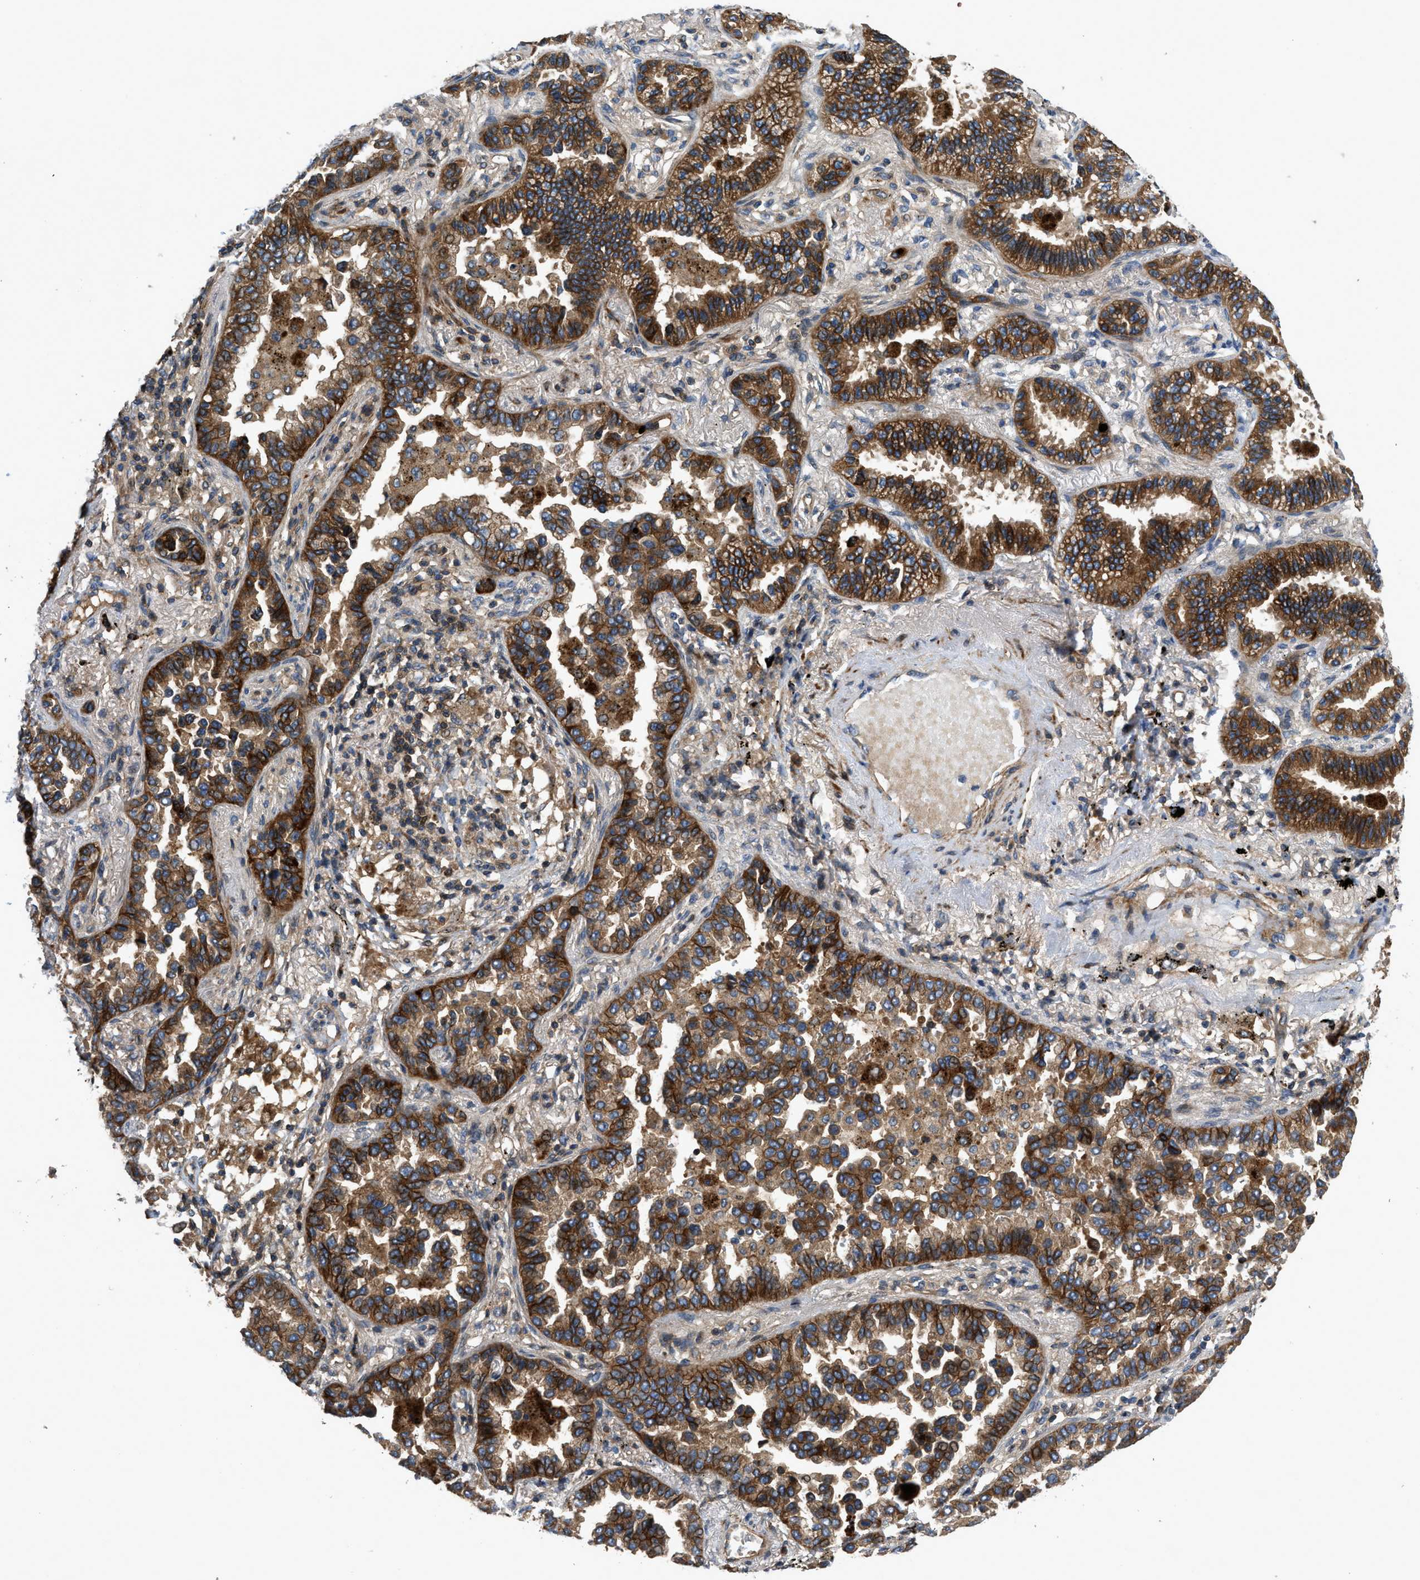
{"staining": {"intensity": "strong", "quantity": ">75%", "location": "cytoplasmic/membranous"}, "tissue": "lung cancer", "cell_type": "Tumor cells", "image_type": "cancer", "snomed": [{"axis": "morphology", "description": "Normal tissue, NOS"}, {"axis": "morphology", "description": "Adenocarcinoma, NOS"}, {"axis": "topography", "description": "Lung"}], "caption": "Brown immunohistochemical staining in lung adenocarcinoma reveals strong cytoplasmic/membranous expression in about >75% of tumor cells.", "gene": "CNNM3", "patient": {"sex": "male", "age": 59}}